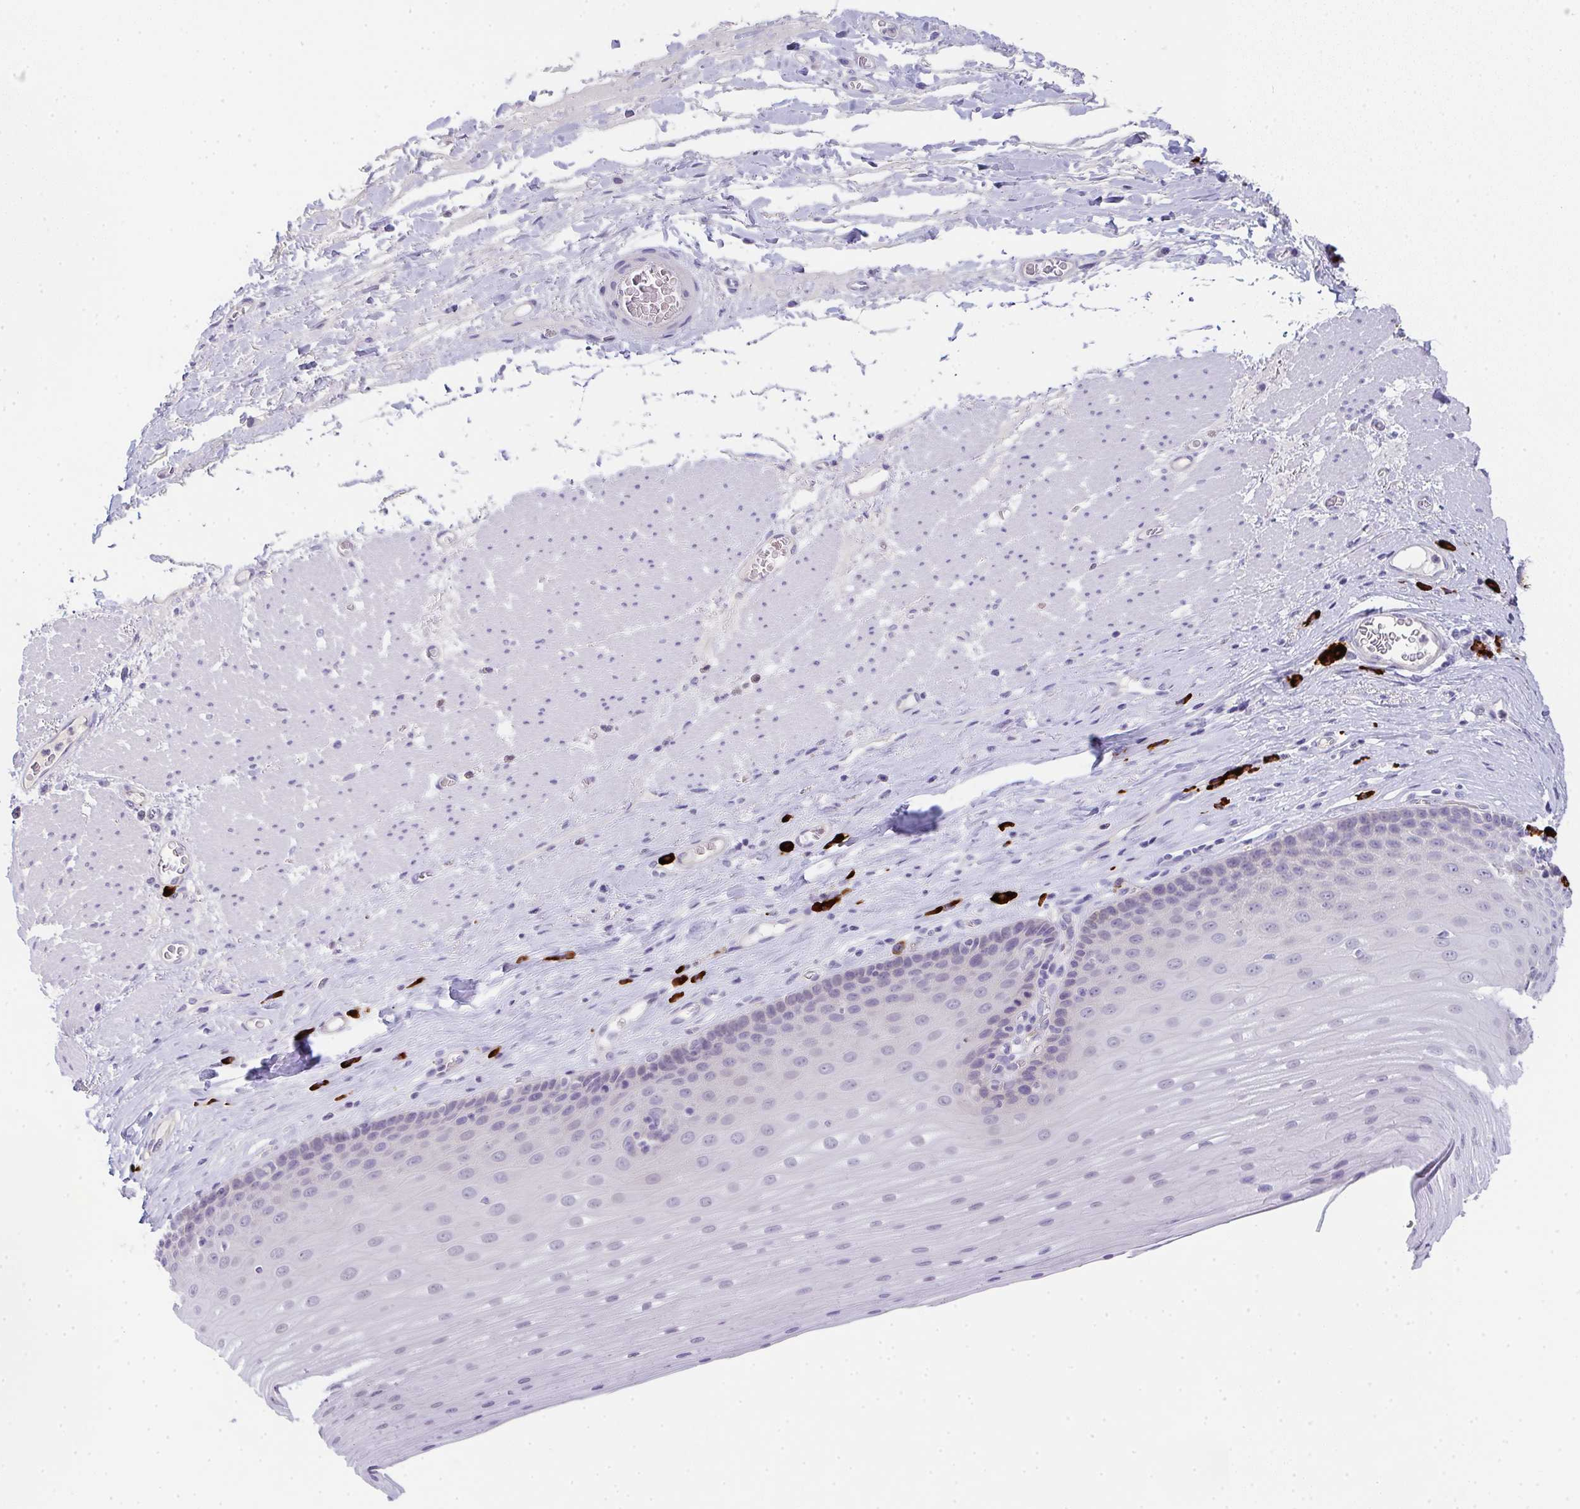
{"staining": {"intensity": "negative", "quantity": "none", "location": "none"}, "tissue": "esophagus", "cell_type": "Squamous epithelial cells", "image_type": "normal", "snomed": [{"axis": "morphology", "description": "Normal tissue, NOS"}, {"axis": "topography", "description": "Esophagus"}], "caption": "Immunohistochemical staining of benign human esophagus demonstrates no significant staining in squamous epithelial cells. (Stains: DAB (3,3'-diaminobenzidine) IHC with hematoxylin counter stain, Microscopy: brightfield microscopy at high magnification).", "gene": "CACNA1S", "patient": {"sex": "male", "age": 62}}